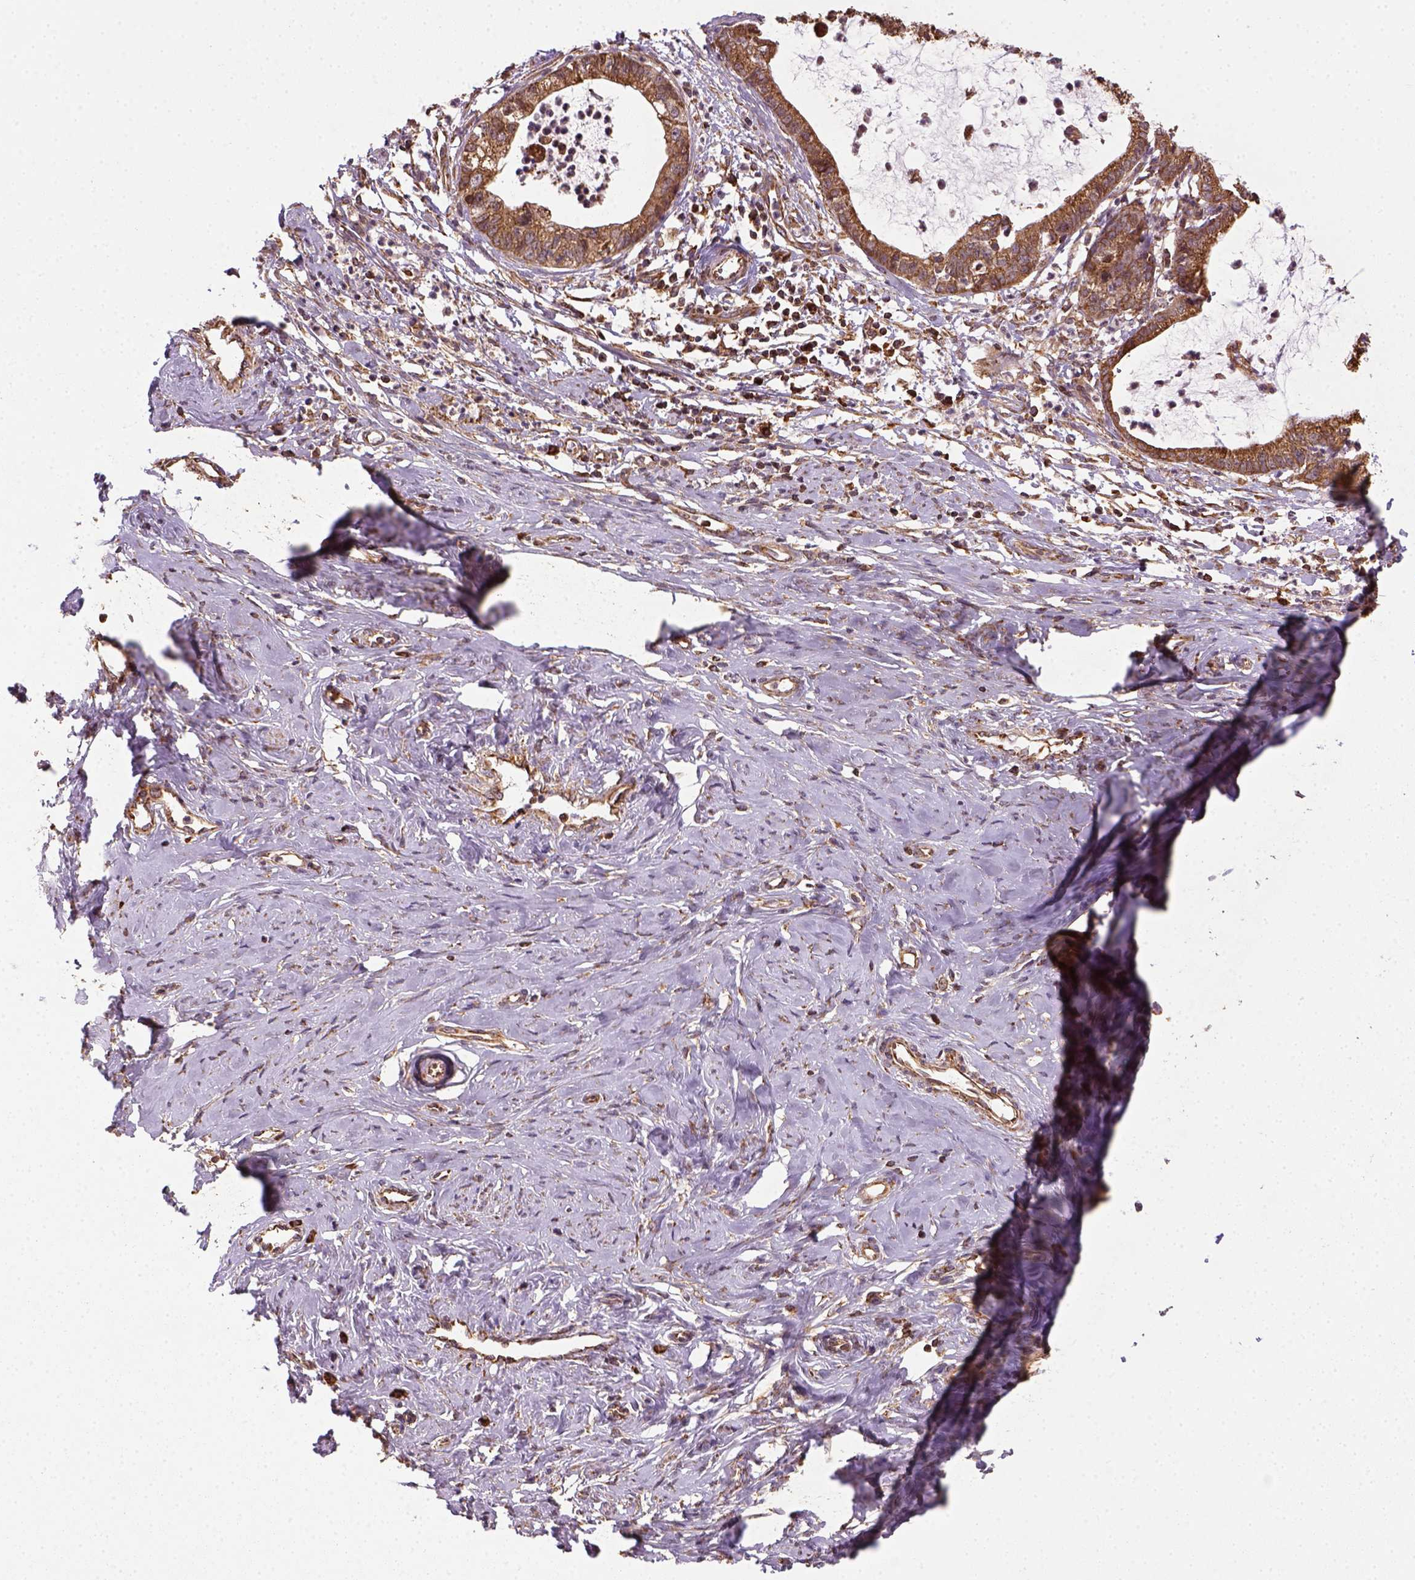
{"staining": {"intensity": "moderate", "quantity": ">75%", "location": "cytoplasmic/membranous"}, "tissue": "cervical cancer", "cell_type": "Tumor cells", "image_type": "cancer", "snomed": [{"axis": "morphology", "description": "Normal tissue, NOS"}, {"axis": "morphology", "description": "Adenocarcinoma, NOS"}, {"axis": "topography", "description": "Cervix"}], "caption": "Immunohistochemical staining of adenocarcinoma (cervical) demonstrates moderate cytoplasmic/membranous protein positivity in about >75% of tumor cells.", "gene": "MAPK8IP3", "patient": {"sex": "female", "age": 38}}